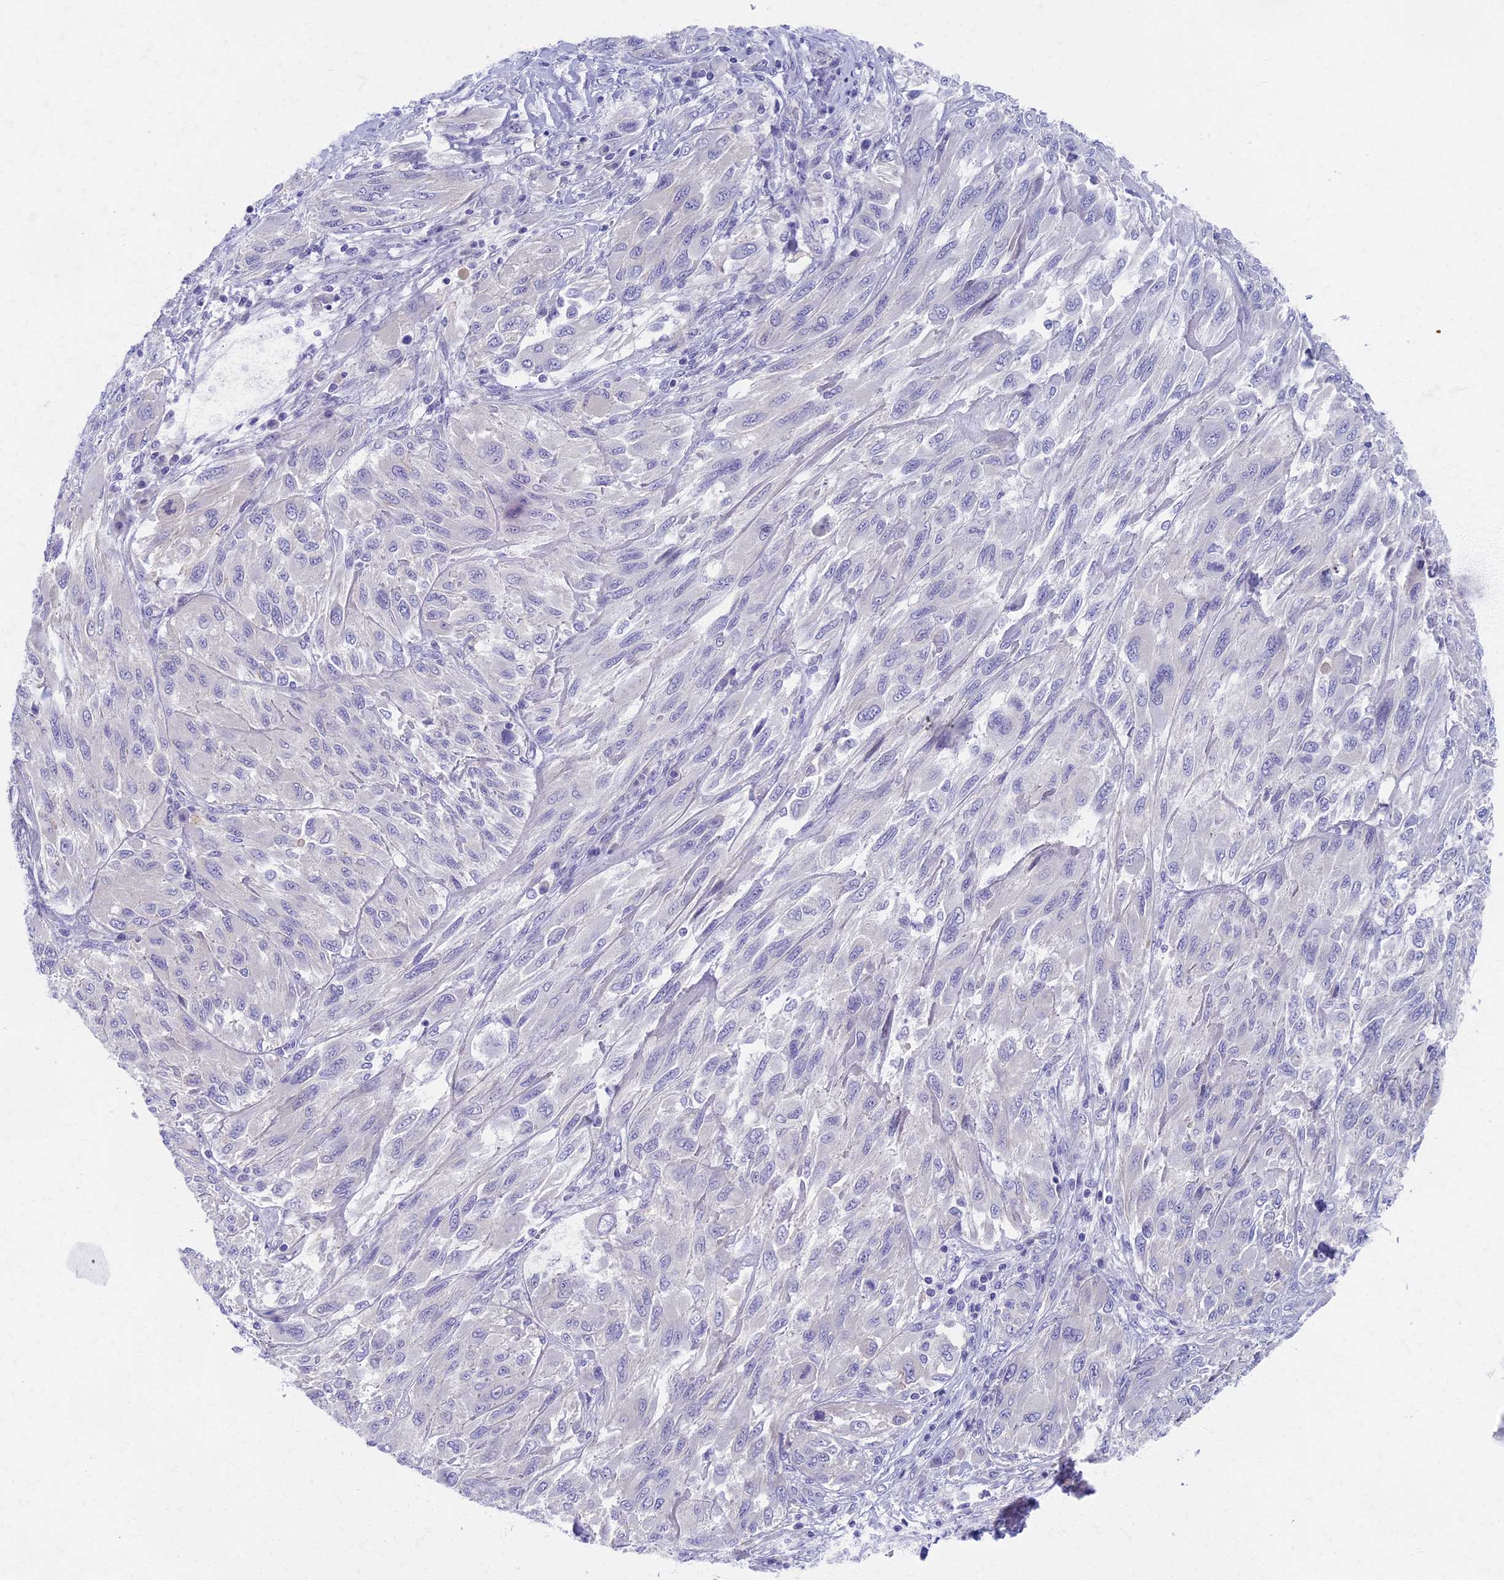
{"staining": {"intensity": "negative", "quantity": "none", "location": "none"}, "tissue": "melanoma", "cell_type": "Tumor cells", "image_type": "cancer", "snomed": [{"axis": "morphology", "description": "Malignant melanoma, NOS"}, {"axis": "topography", "description": "Skin"}], "caption": "A high-resolution micrograph shows immunohistochemistry staining of melanoma, which demonstrates no significant expression in tumor cells.", "gene": "AP4E1", "patient": {"sex": "female", "age": 91}}